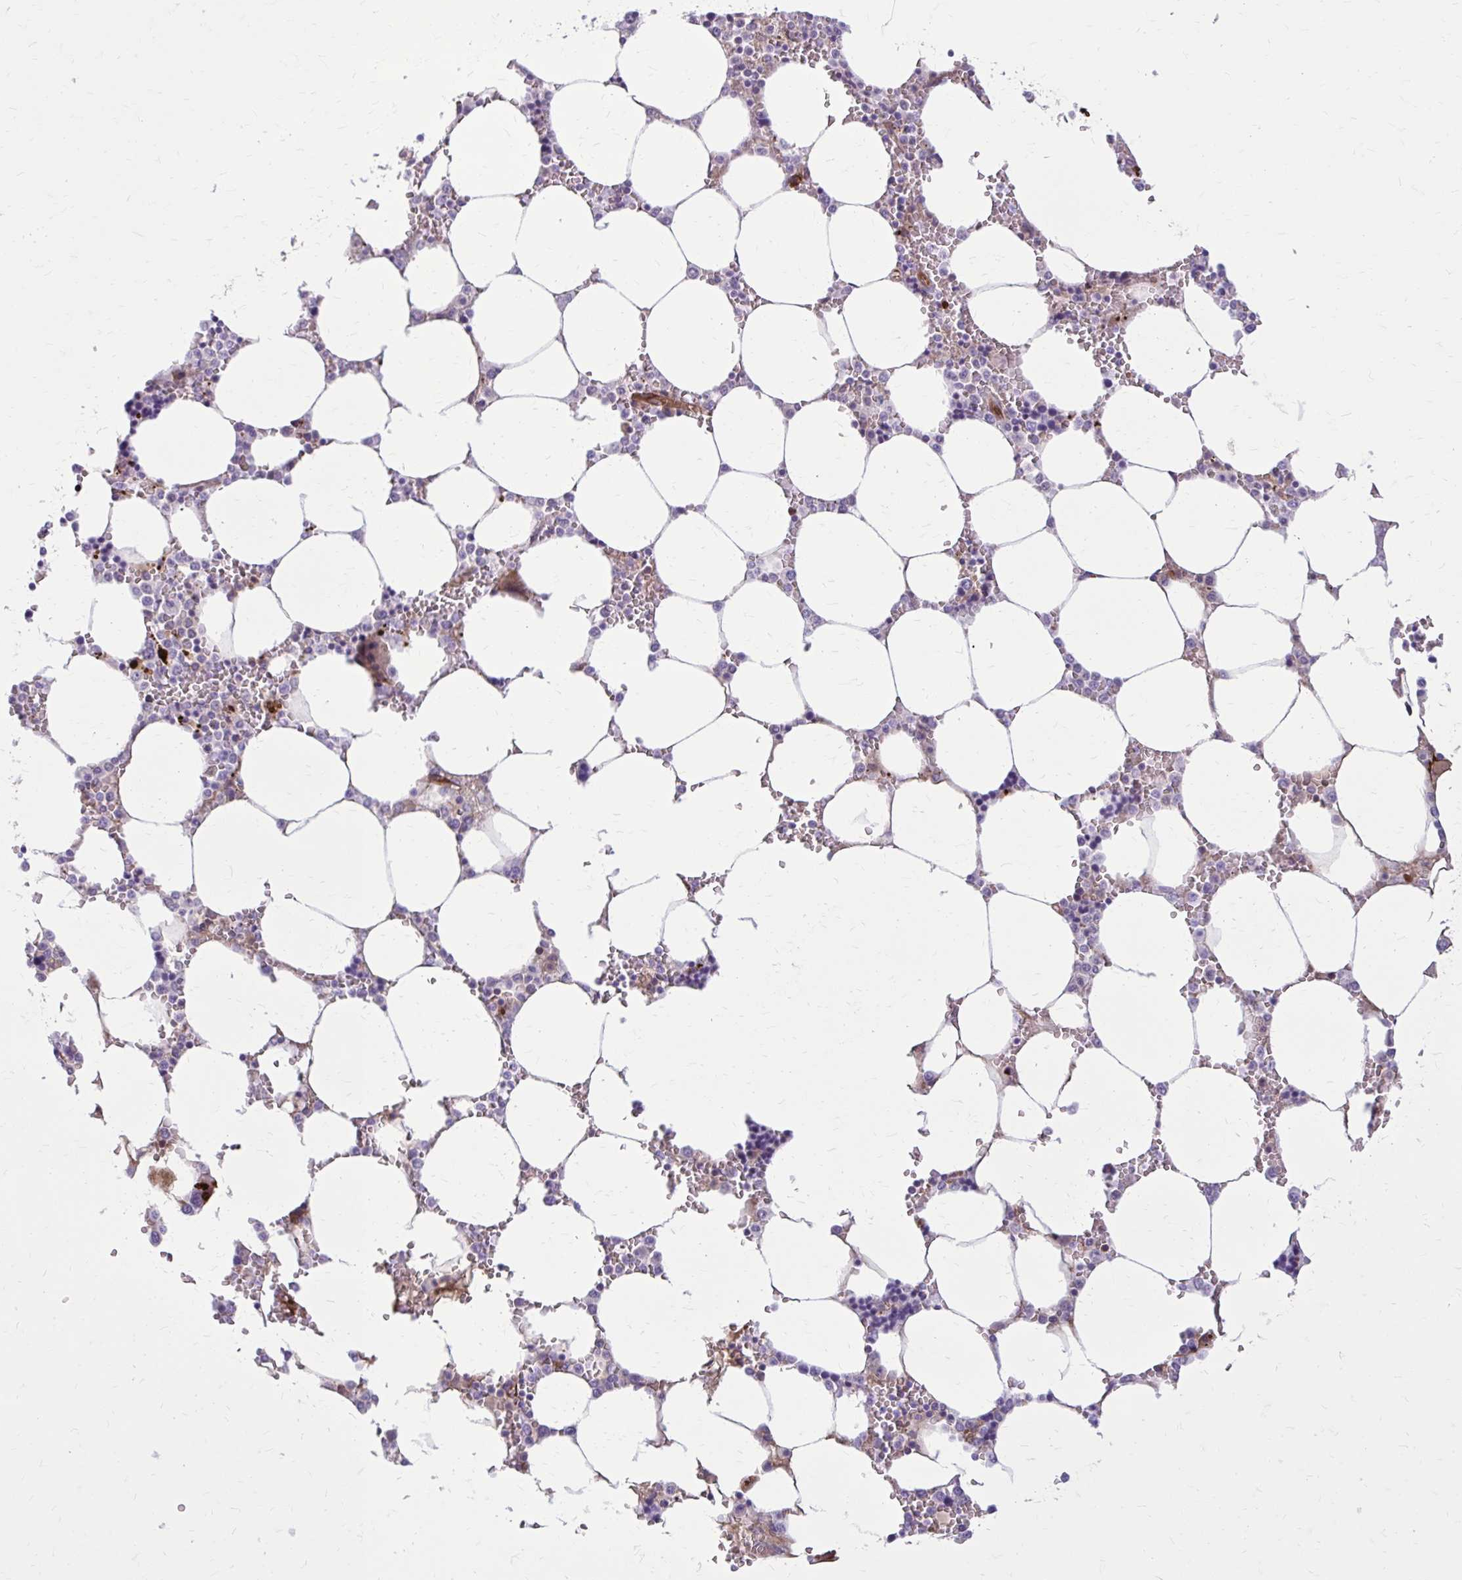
{"staining": {"intensity": "strong", "quantity": "<25%", "location": "cytoplasmic/membranous"}, "tissue": "bone marrow", "cell_type": "Hematopoietic cells", "image_type": "normal", "snomed": [{"axis": "morphology", "description": "Normal tissue, NOS"}, {"axis": "topography", "description": "Bone marrow"}], "caption": "Protein expression analysis of normal bone marrow demonstrates strong cytoplasmic/membranous positivity in about <25% of hematopoietic cells. The protein is shown in brown color, while the nuclei are stained blue.", "gene": "BEND5", "patient": {"sex": "male", "age": 64}}